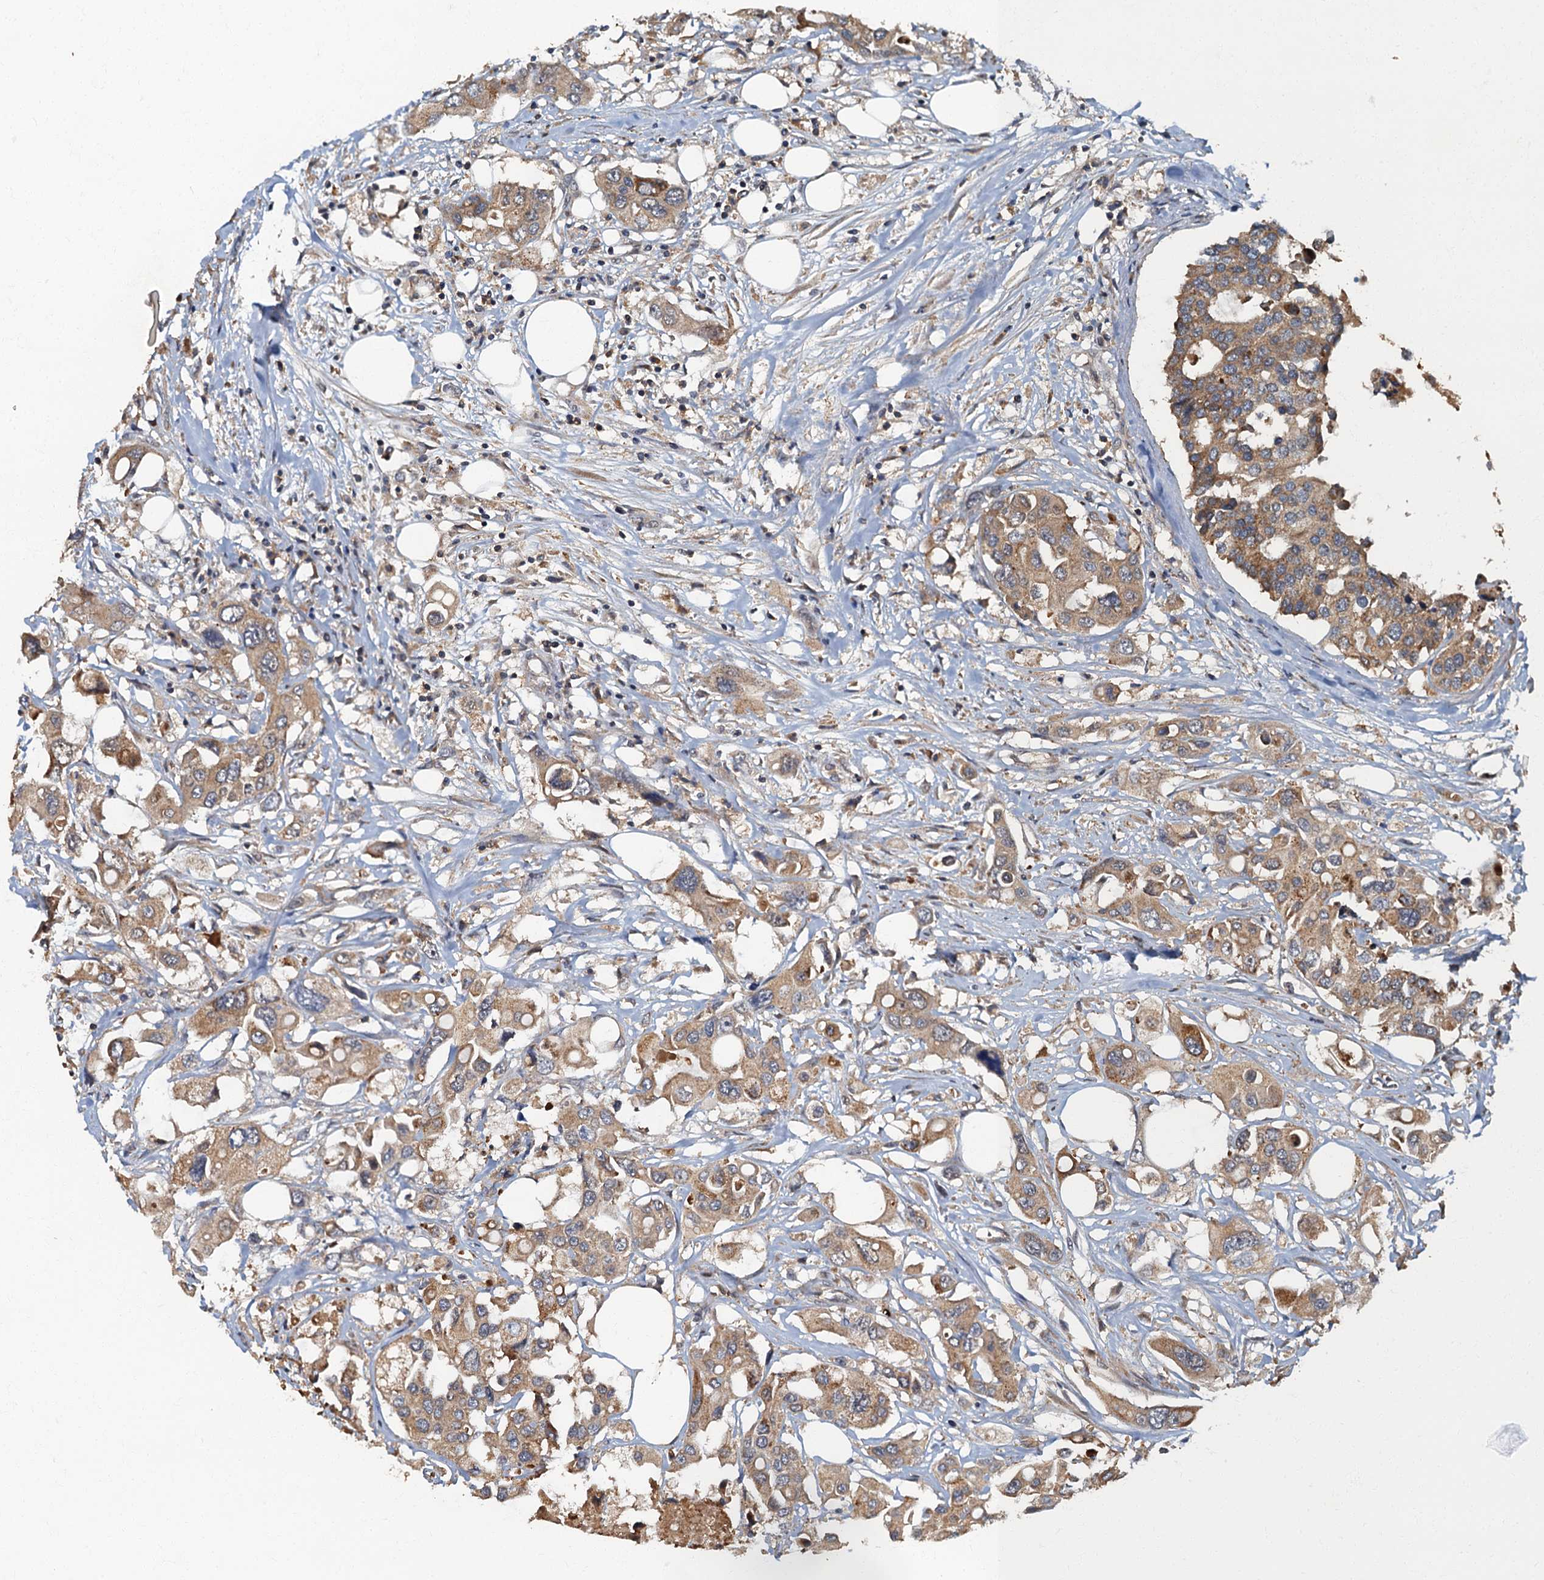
{"staining": {"intensity": "moderate", "quantity": ">75%", "location": "cytoplasmic/membranous"}, "tissue": "colorectal cancer", "cell_type": "Tumor cells", "image_type": "cancer", "snomed": [{"axis": "morphology", "description": "Adenocarcinoma, NOS"}, {"axis": "topography", "description": "Colon"}], "caption": "Colorectal cancer (adenocarcinoma) stained for a protein (brown) demonstrates moderate cytoplasmic/membranous positive positivity in approximately >75% of tumor cells.", "gene": "WDCP", "patient": {"sex": "male", "age": 77}}